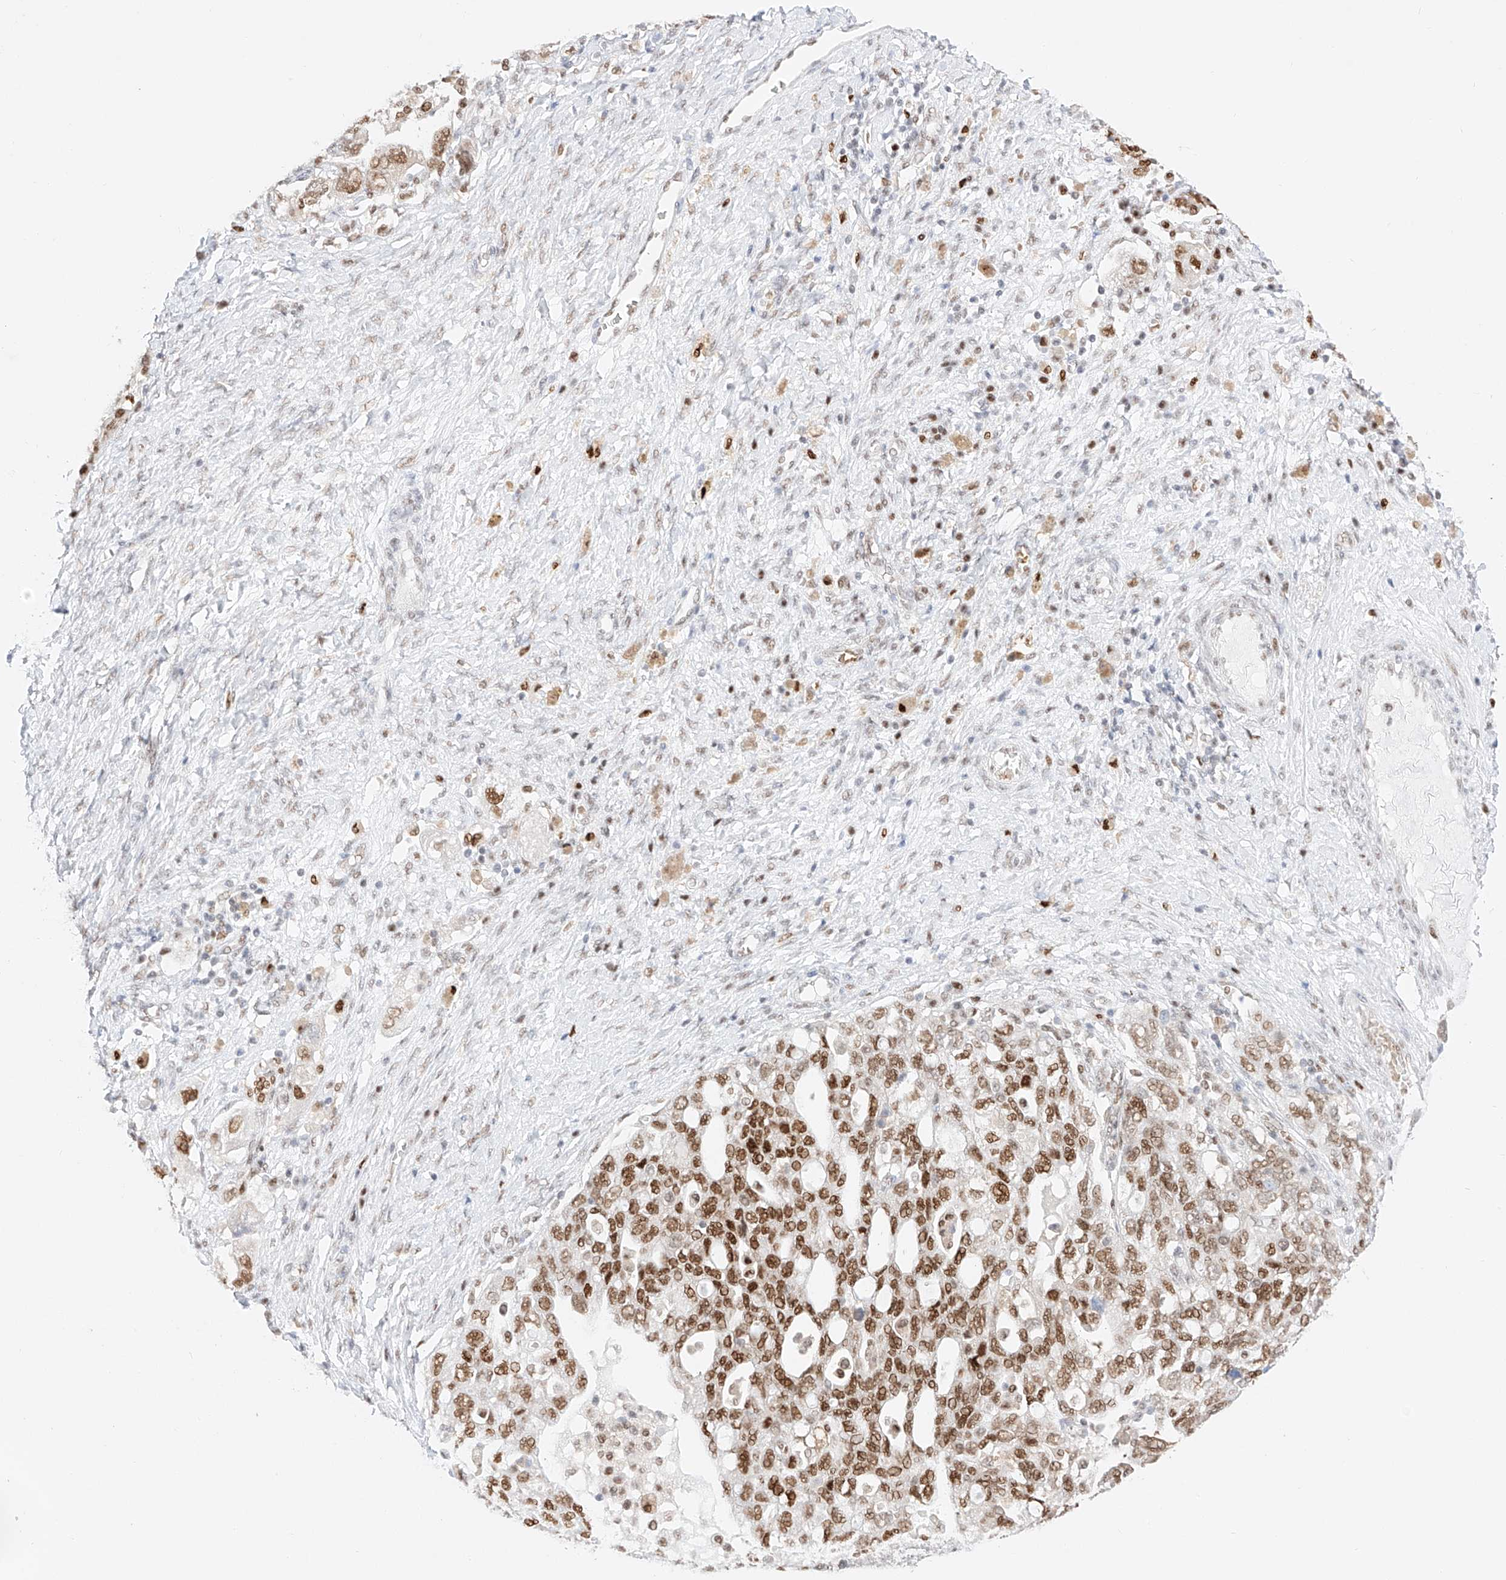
{"staining": {"intensity": "strong", "quantity": ">75%", "location": "nuclear"}, "tissue": "ovarian cancer", "cell_type": "Tumor cells", "image_type": "cancer", "snomed": [{"axis": "morphology", "description": "Carcinoma, NOS"}, {"axis": "morphology", "description": "Cystadenocarcinoma, serous, NOS"}, {"axis": "topography", "description": "Ovary"}], "caption": "Ovarian cancer (carcinoma) tissue exhibits strong nuclear positivity in approximately >75% of tumor cells The protein is stained brown, and the nuclei are stained in blue (DAB IHC with brightfield microscopy, high magnification).", "gene": "APIP", "patient": {"sex": "female", "age": 69}}